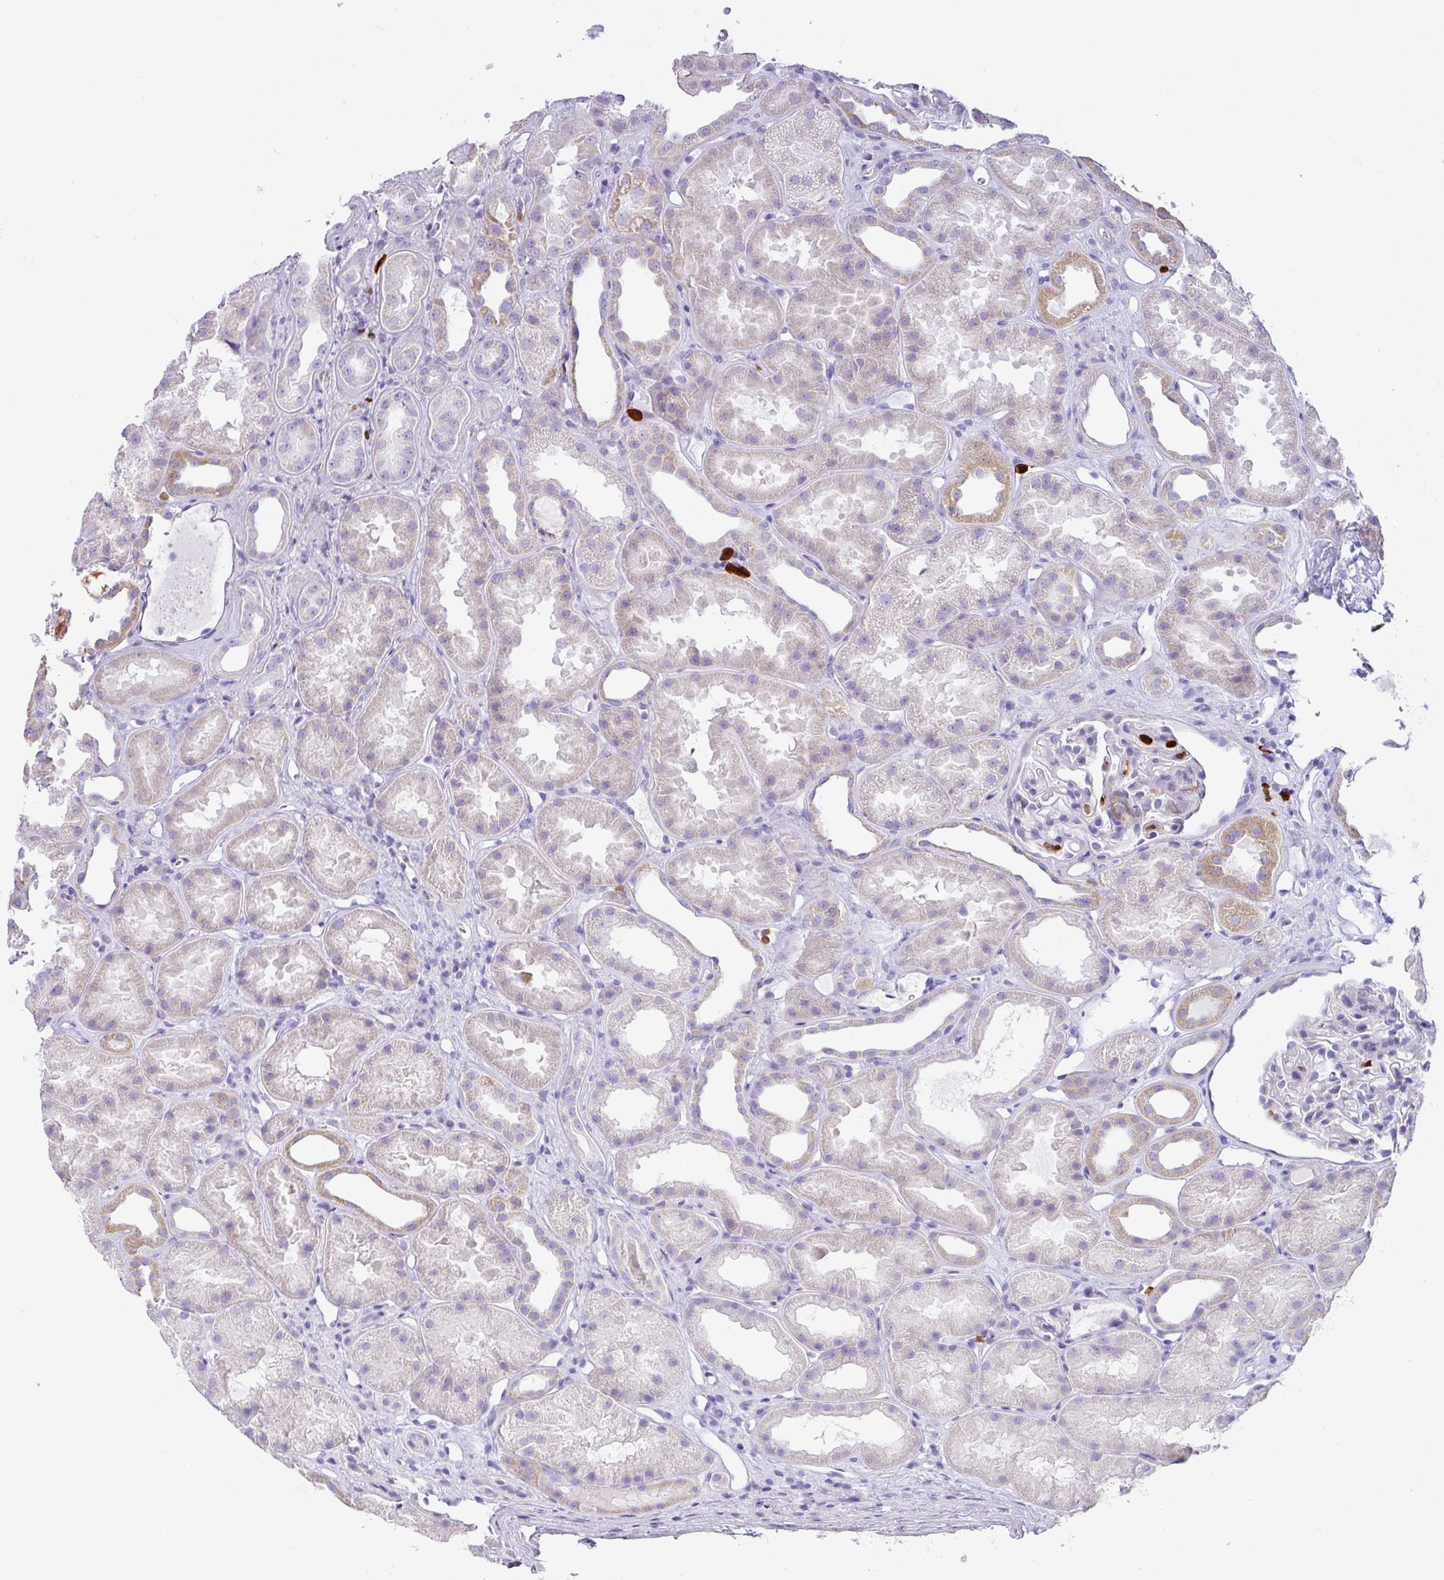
{"staining": {"intensity": "negative", "quantity": "none", "location": "none"}, "tissue": "kidney", "cell_type": "Cells in glomeruli", "image_type": "normal", "snomed": [{"axis": "morphology", "description": "Normal tissue, NOS"}, {"axis": "topography", "description": "Kidney"}], "caption": "DAB (3,3'-diaminobenzidine) immunohistochemical staining of normal kidney demonstrates no significant positivity in cells in glomeruli.", "gene": "SH2D3C", "patient": {"sex": "male", "age": 61}}